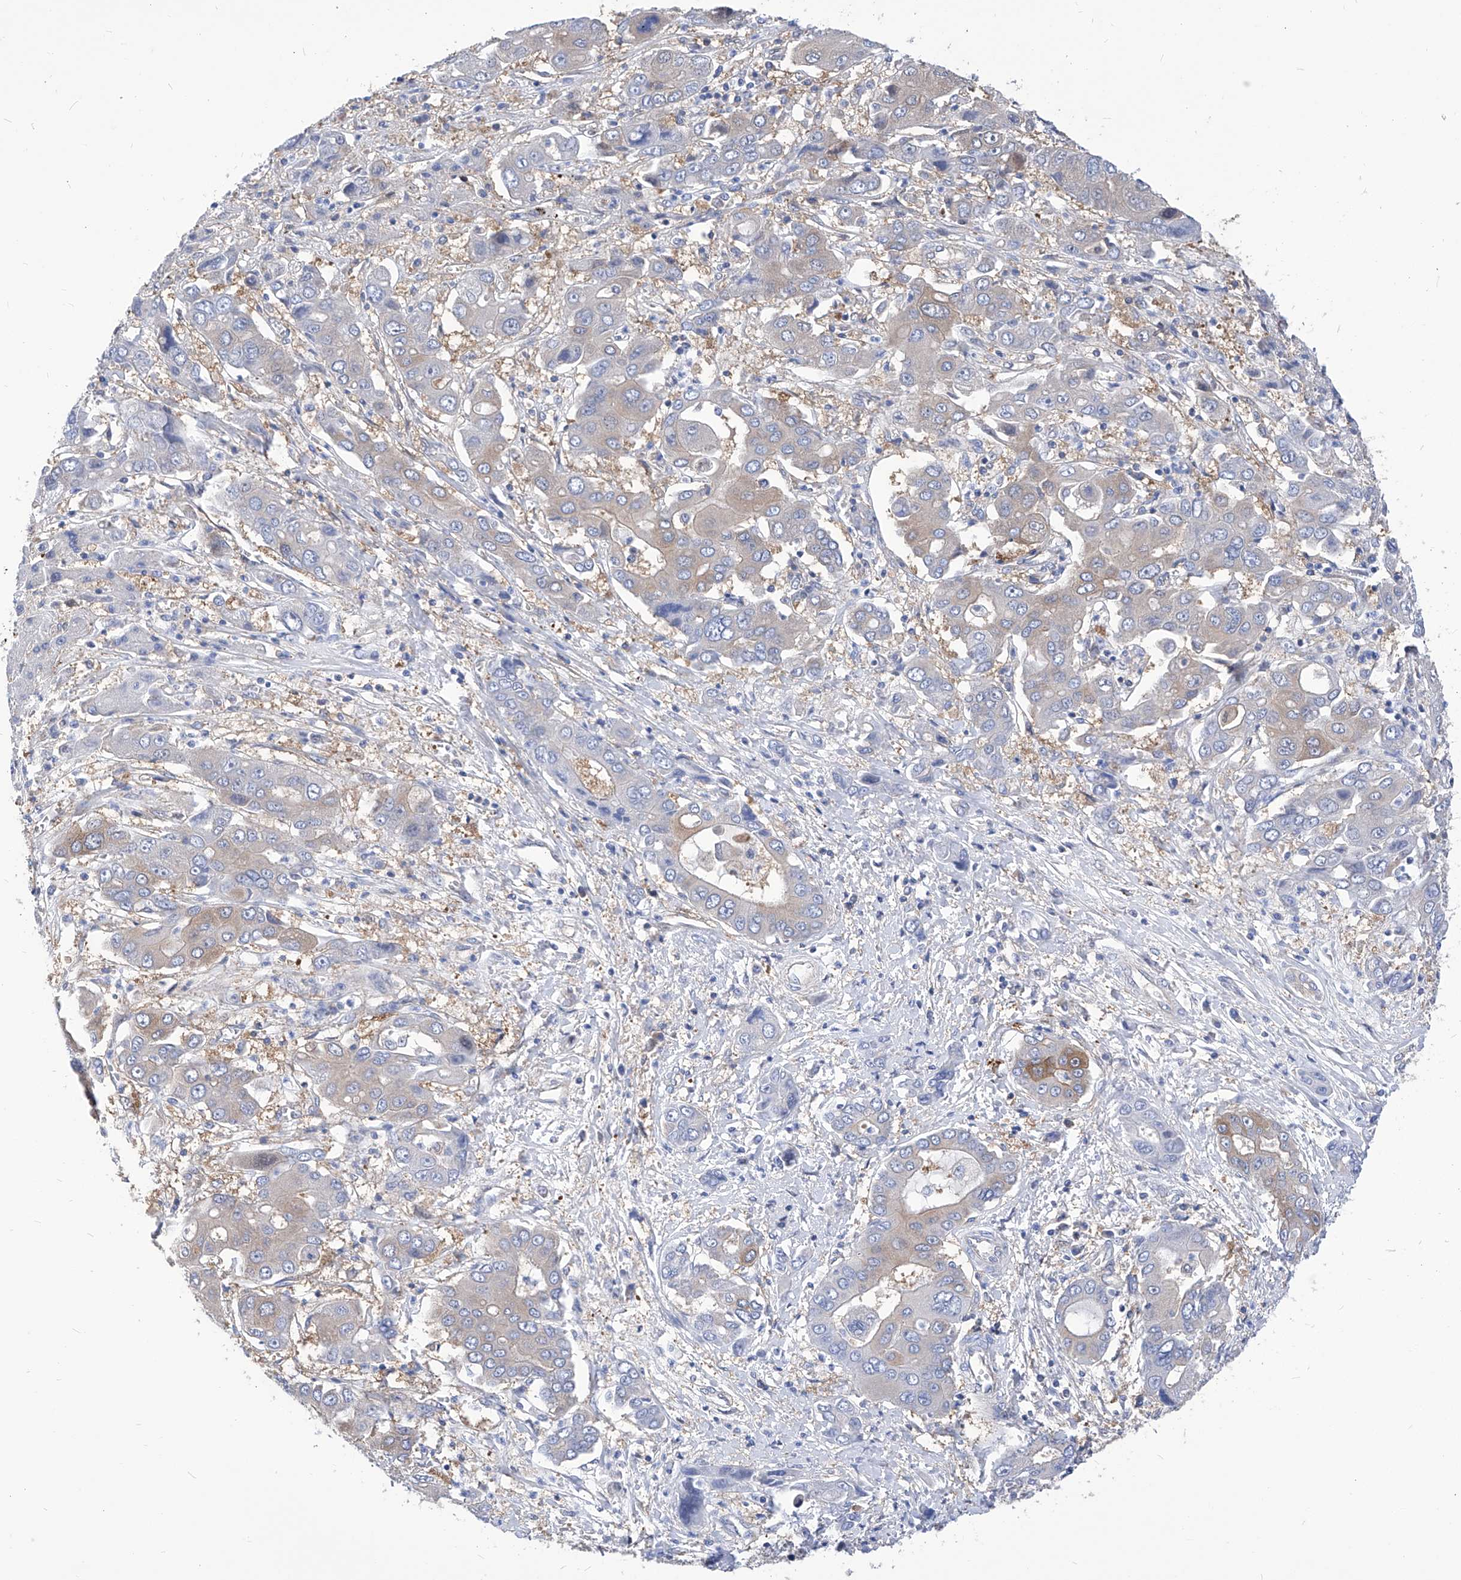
{"staining": {"intensity": "moderate", "quantity": "<25%", "location": "cytoplasmic/membranous"}, "tissue": "liver cancer", "cell_type": "Tumor cells", "image_type": "cancer", "snomed": [{"axis": "morphology", "description": "Cholangiocarcinoma"}, {"axis": "topography", "description": "Liver"}], "caption": "Moderate cytoplasmic/membranous positivity for a protein is appreciated in approximately <25% of tumor cells of liver cancer using immunohistochemistry (IHC).", "gene": "XPNPEP1", "patient": {"sex": "male", "age": 67}}